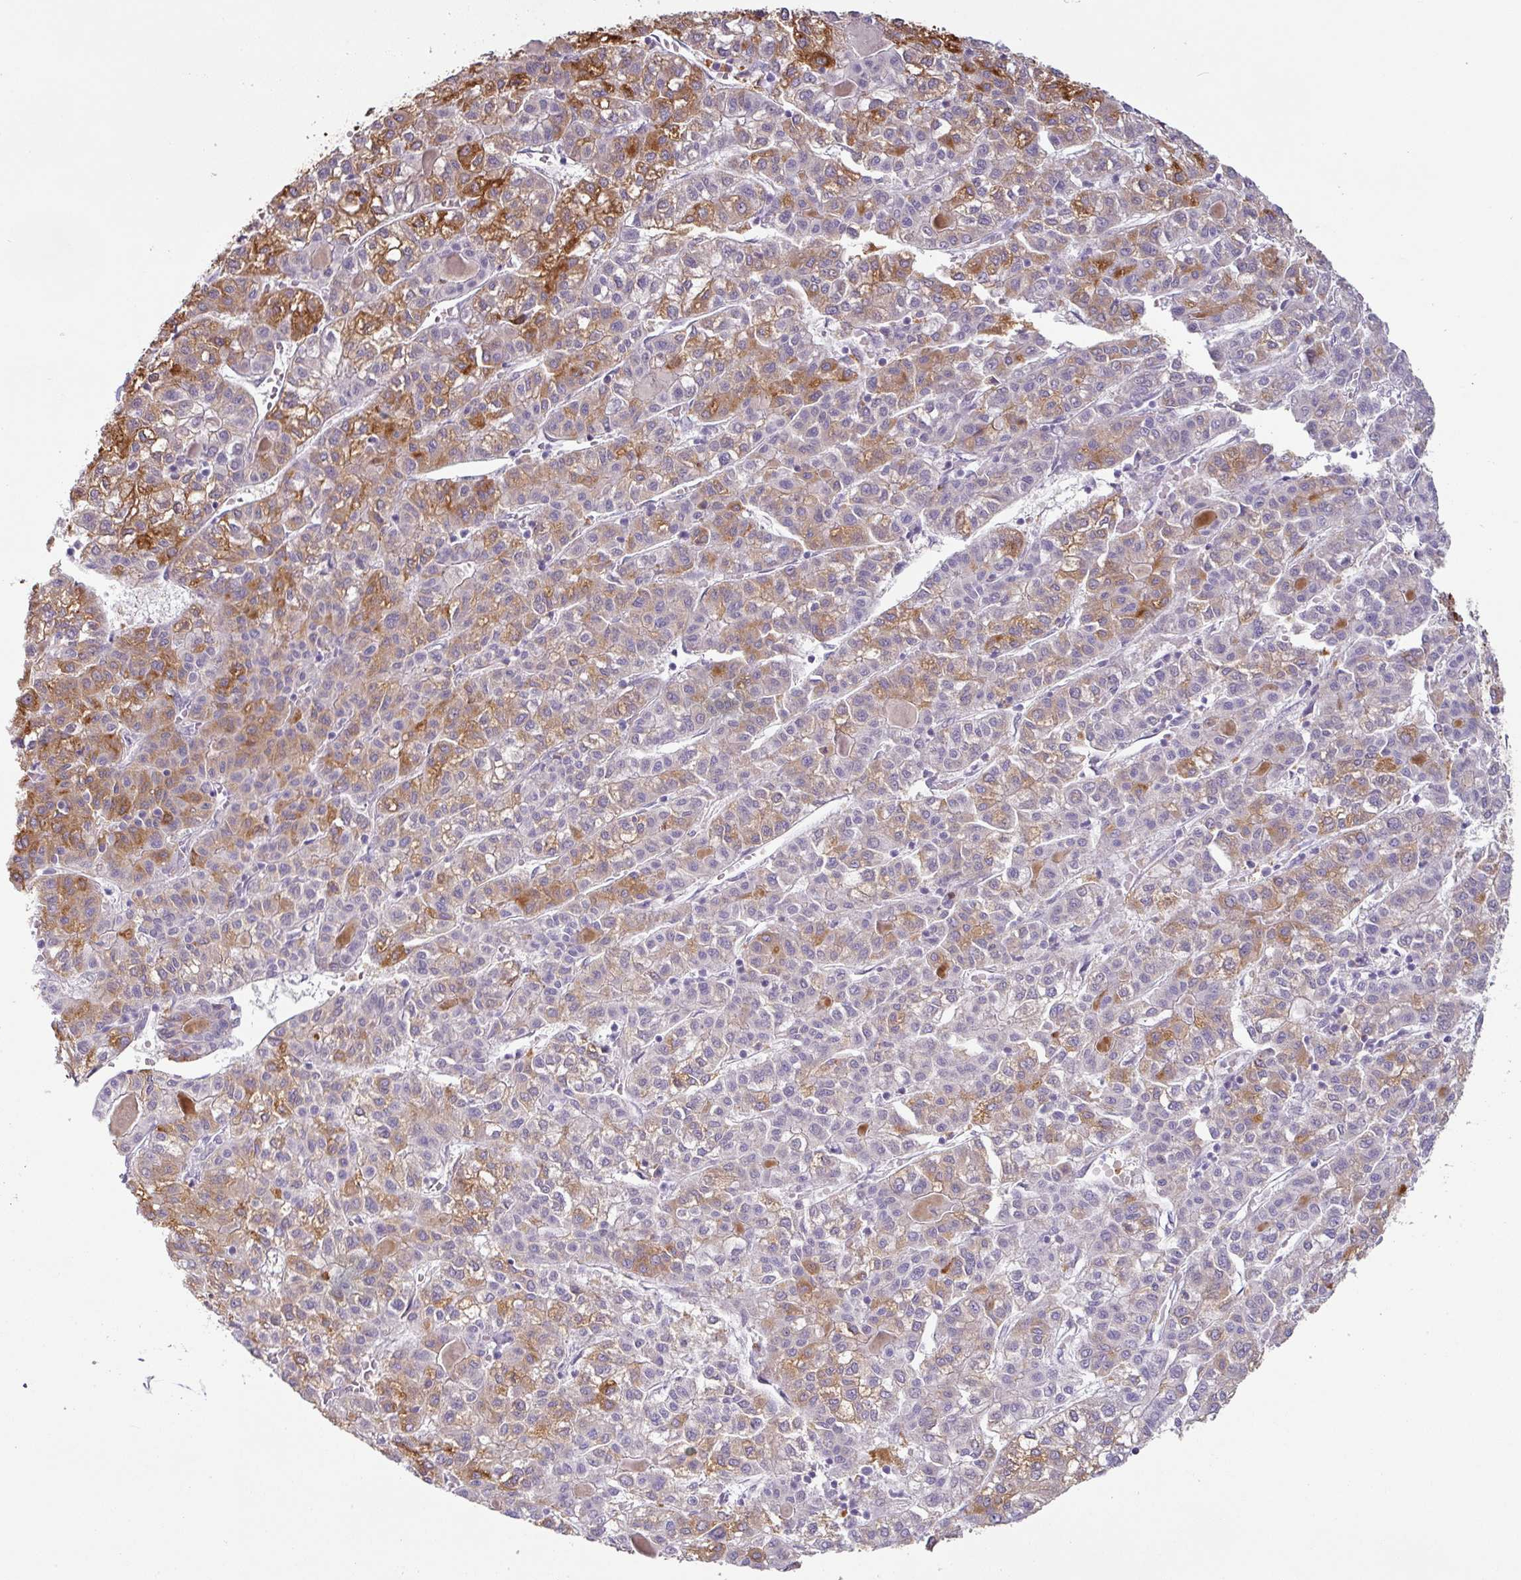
{"staining": {"intensity": "moderate", "quantity": "25%-75%", "location": "cytoplasmic/membranous"}, "tissue": "liver cancer", "cell_type": "Tumor cells", "image_type": "cancer", "snomed": [{"axis": "morphology", "description": "Carcinoma, Hepatocellular, NOS"}, {"axis": "topography", "description": "Liver"}], "caption": "DAB immunohistochemical staining of human liver cancer (hepatocellular carcinoma) displays moderate cytoplasmic/membranous protein expression in approximately 25%-75% of tumor cells.", "gene": "FGF17", "patient": {"sex": "female", "age": 43}}